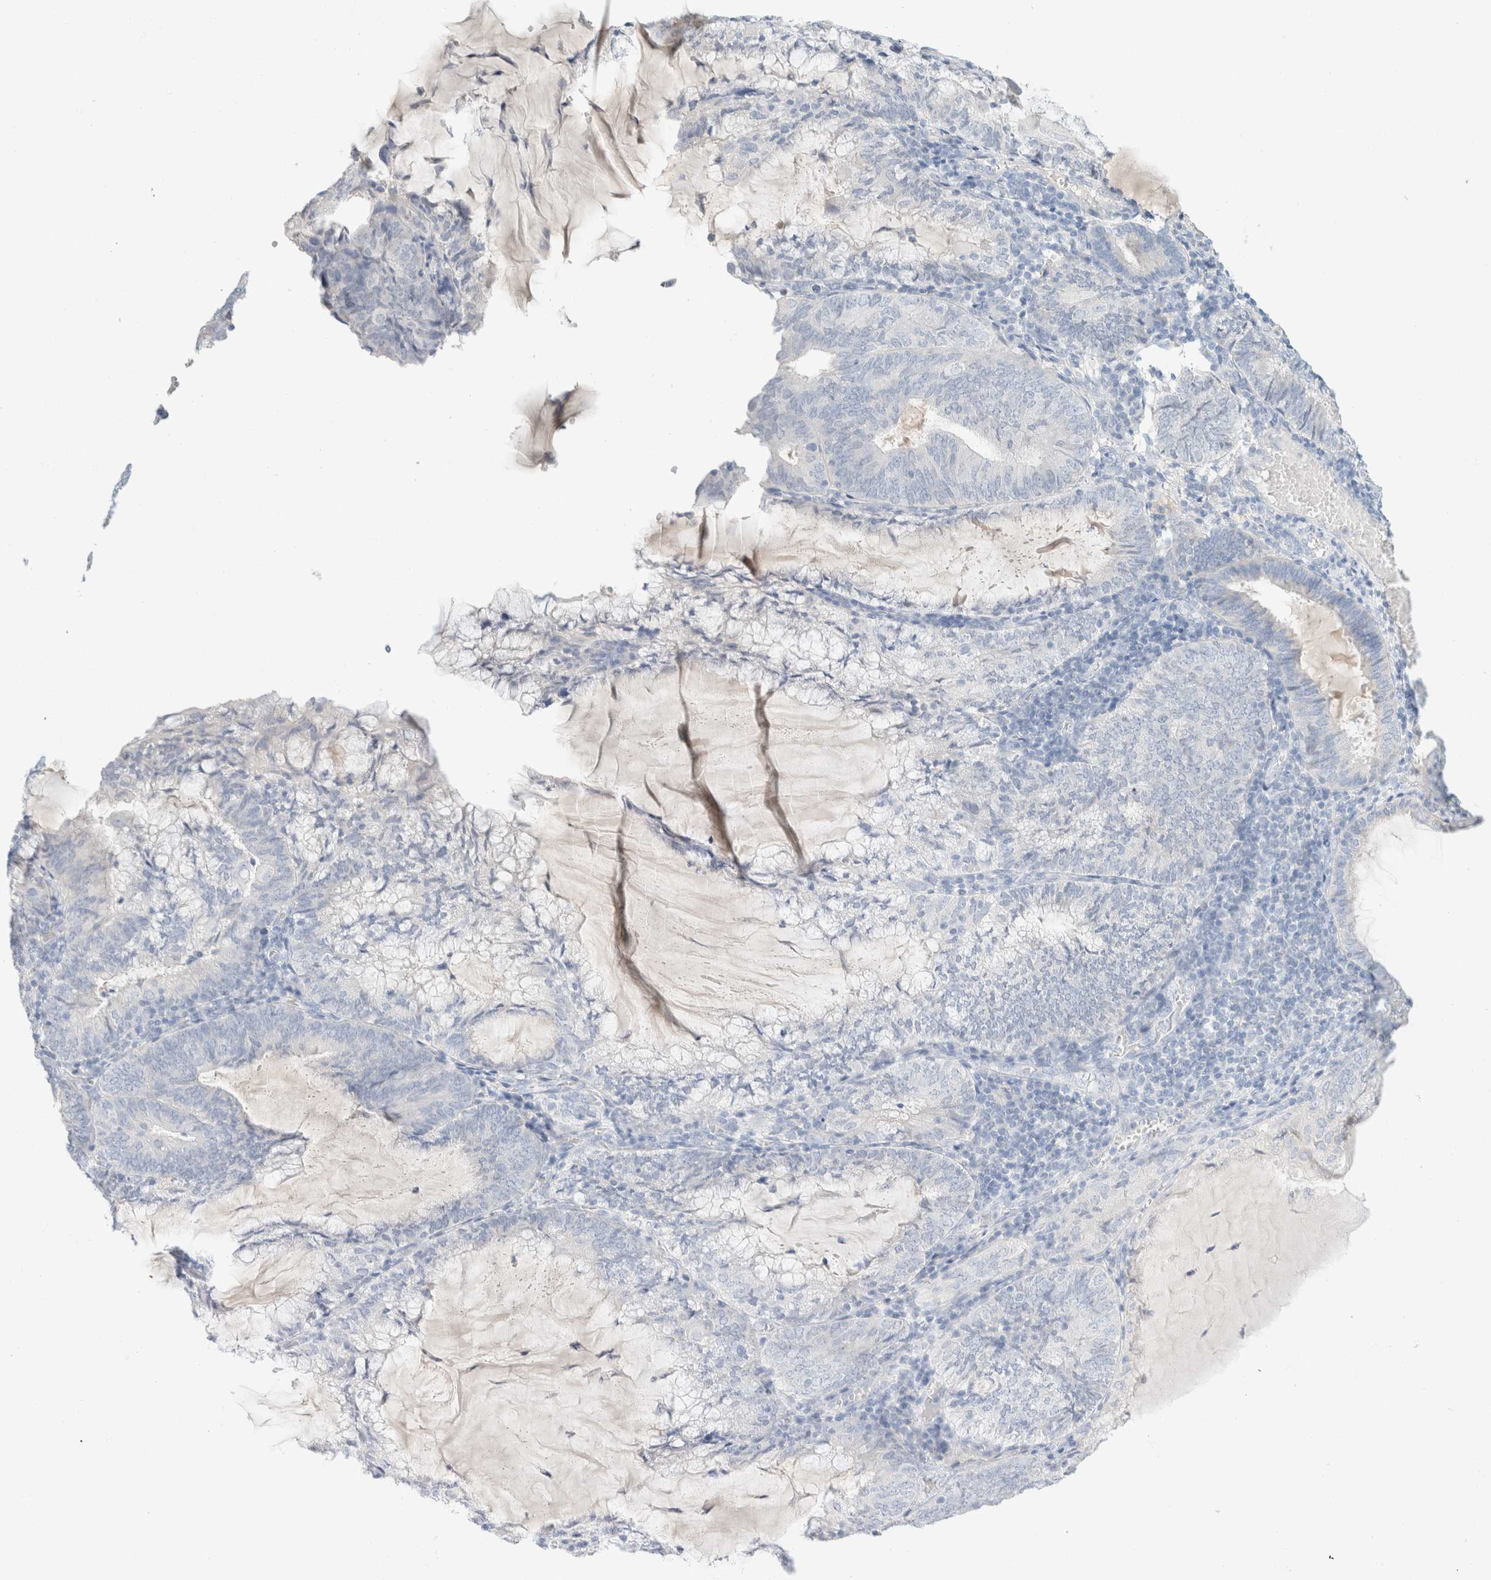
{"staining": {"intensity": "negative", "quantity": "none", "location": "none"}, "tissue": "endometrial cancer", "cell_type": "Tumor cells", "image_type": "cancer", "snomed": [{"axis": "morphology", "description": "Adenocarcinoma, NOS"}, {"axis": "topography", "description": "Endometrium"}], "caption": "Tumor cells show no significant expression in endometrial cancer (adenocarcinoma).", "gene": "CPQ", "patient": {"sex": "female", "age": 81}}